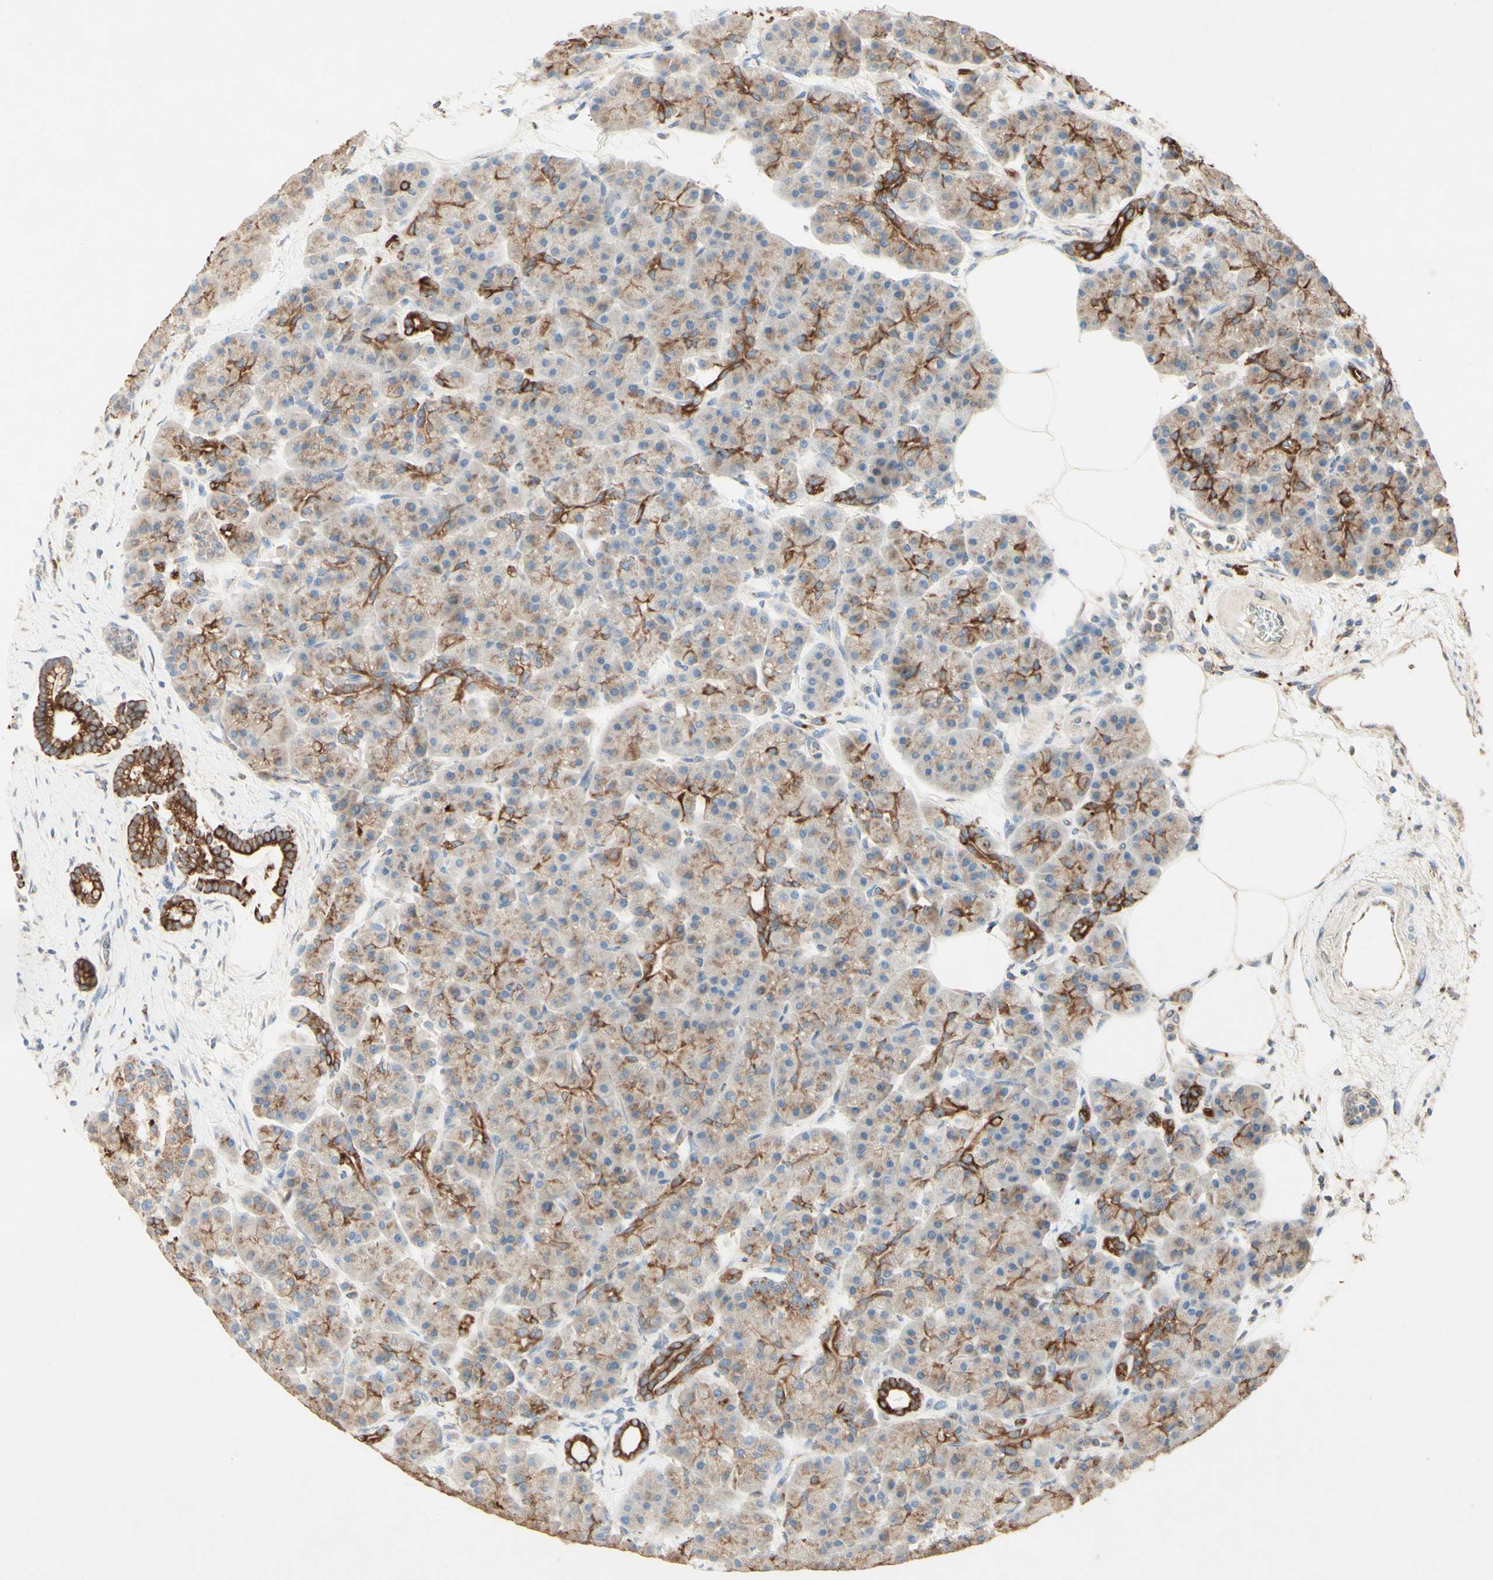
{"staining": {"intensity": "moderate", "quantity": ">75%", "location": "cytoplasmic/membranous"}, "tissue": "pancreas", "cell_type": "Exocrine glandular cells", "image_type": "normal", "snomed": [{"axis": "morphology", "description": "Normal tissue, NOS"}, {"axis": "topography", "description": "Pancreas"}], "caption": "Benign pancreas was stained to show a protein in brown. There is medium levels of moderate cytoplasmic/membranous staining in about >75% of exocrine glandular cells. Nuclei are stained in blue.", "gene": "MTM1", "patient": {"sex": "female", "age": 70}}